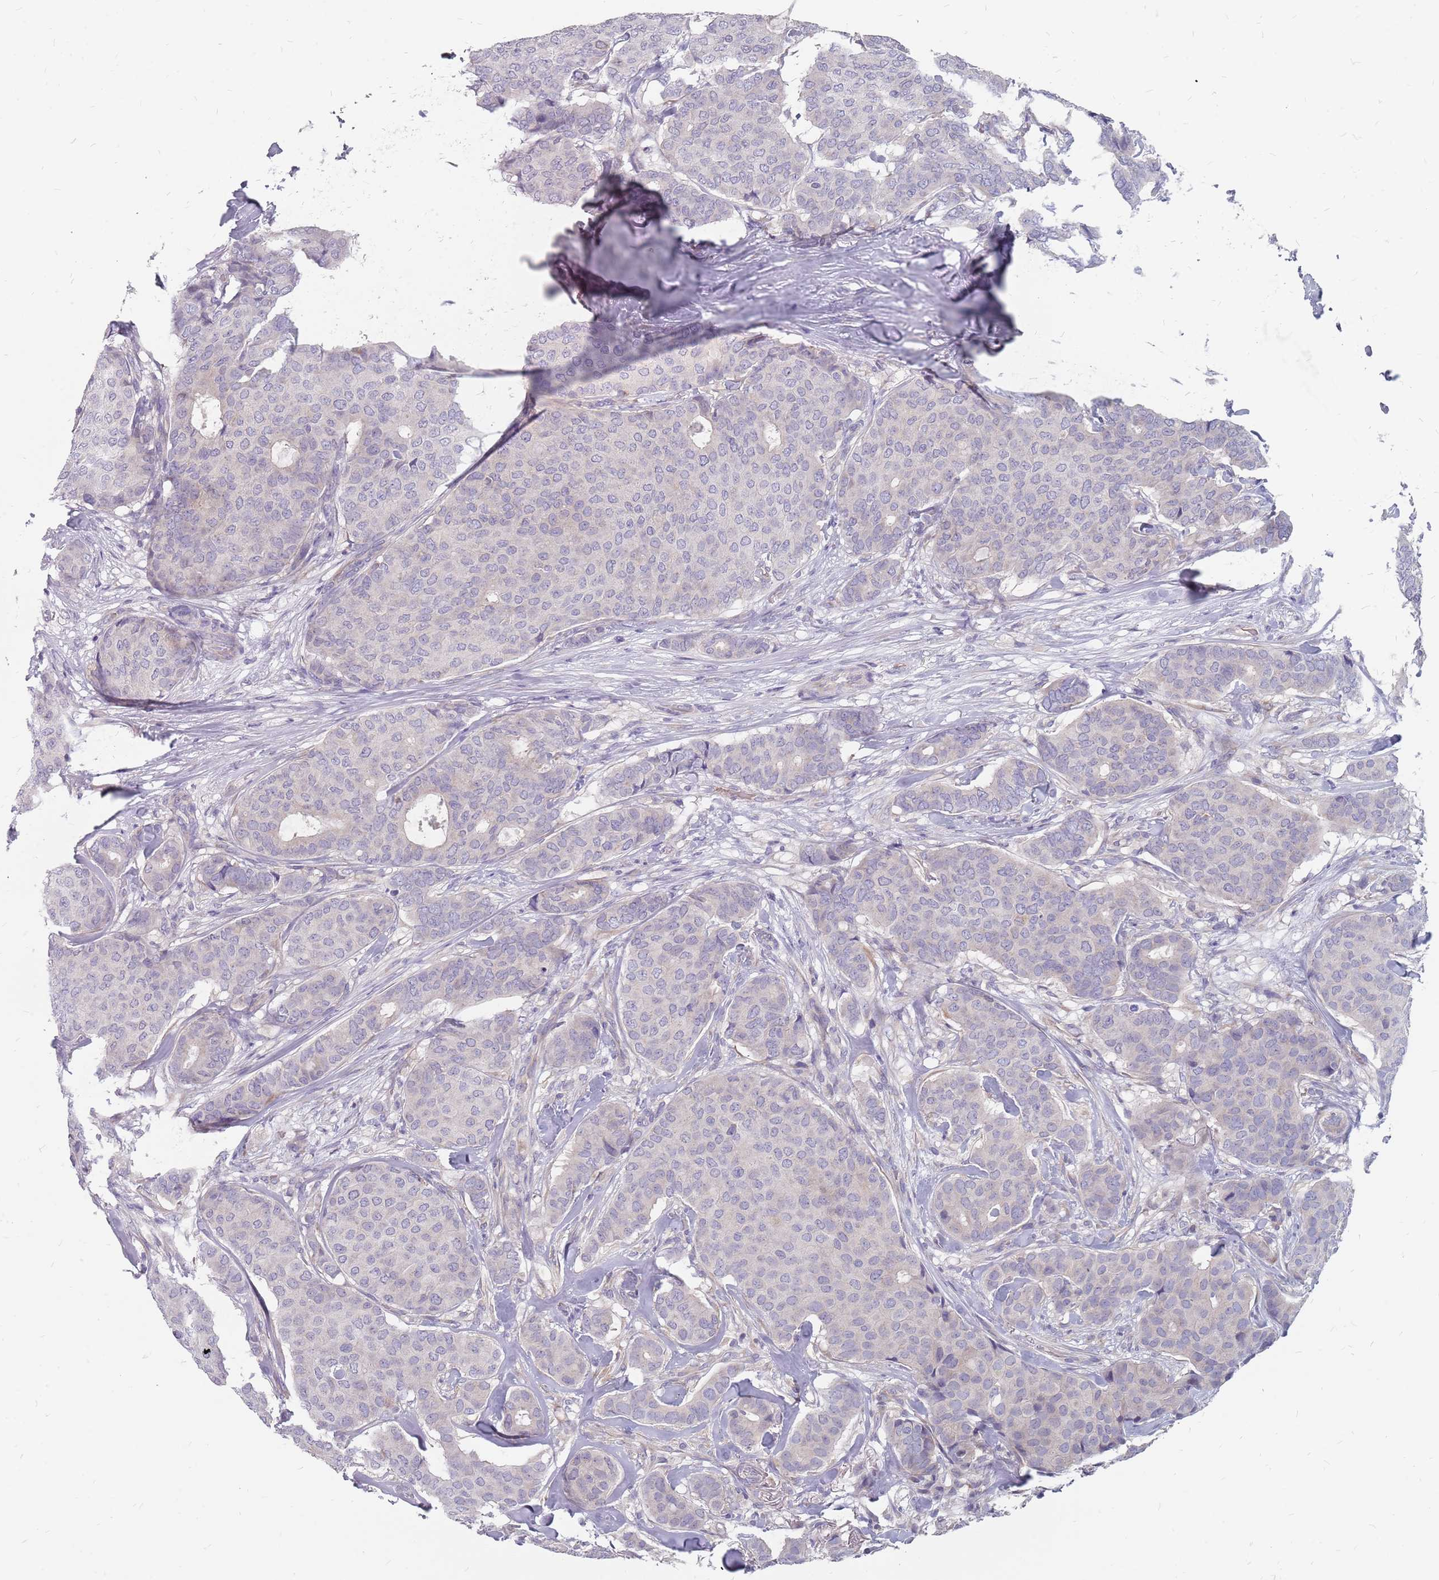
{"staining": {"intensity": "negative", "quantity": "none", "location": "none"}, "tissue": "breast cancer", "cell_type": "Tumor cells", "image_type": "cancer", "snomed": [{"axis": "morphology", "description": "Duct carcinoma"}, {"axis": "topography", "description": "Breast"}], "caption": "A high-resolution image shows immunohistochemistry (IHC) staining of breast cancer (infiltrating ductal carcinoma), which displays no significant staining in tumor cells. Nuclei are stained in blue.", "gene": "CMTR2", "patient": {"sex": "female", "age": 75}}